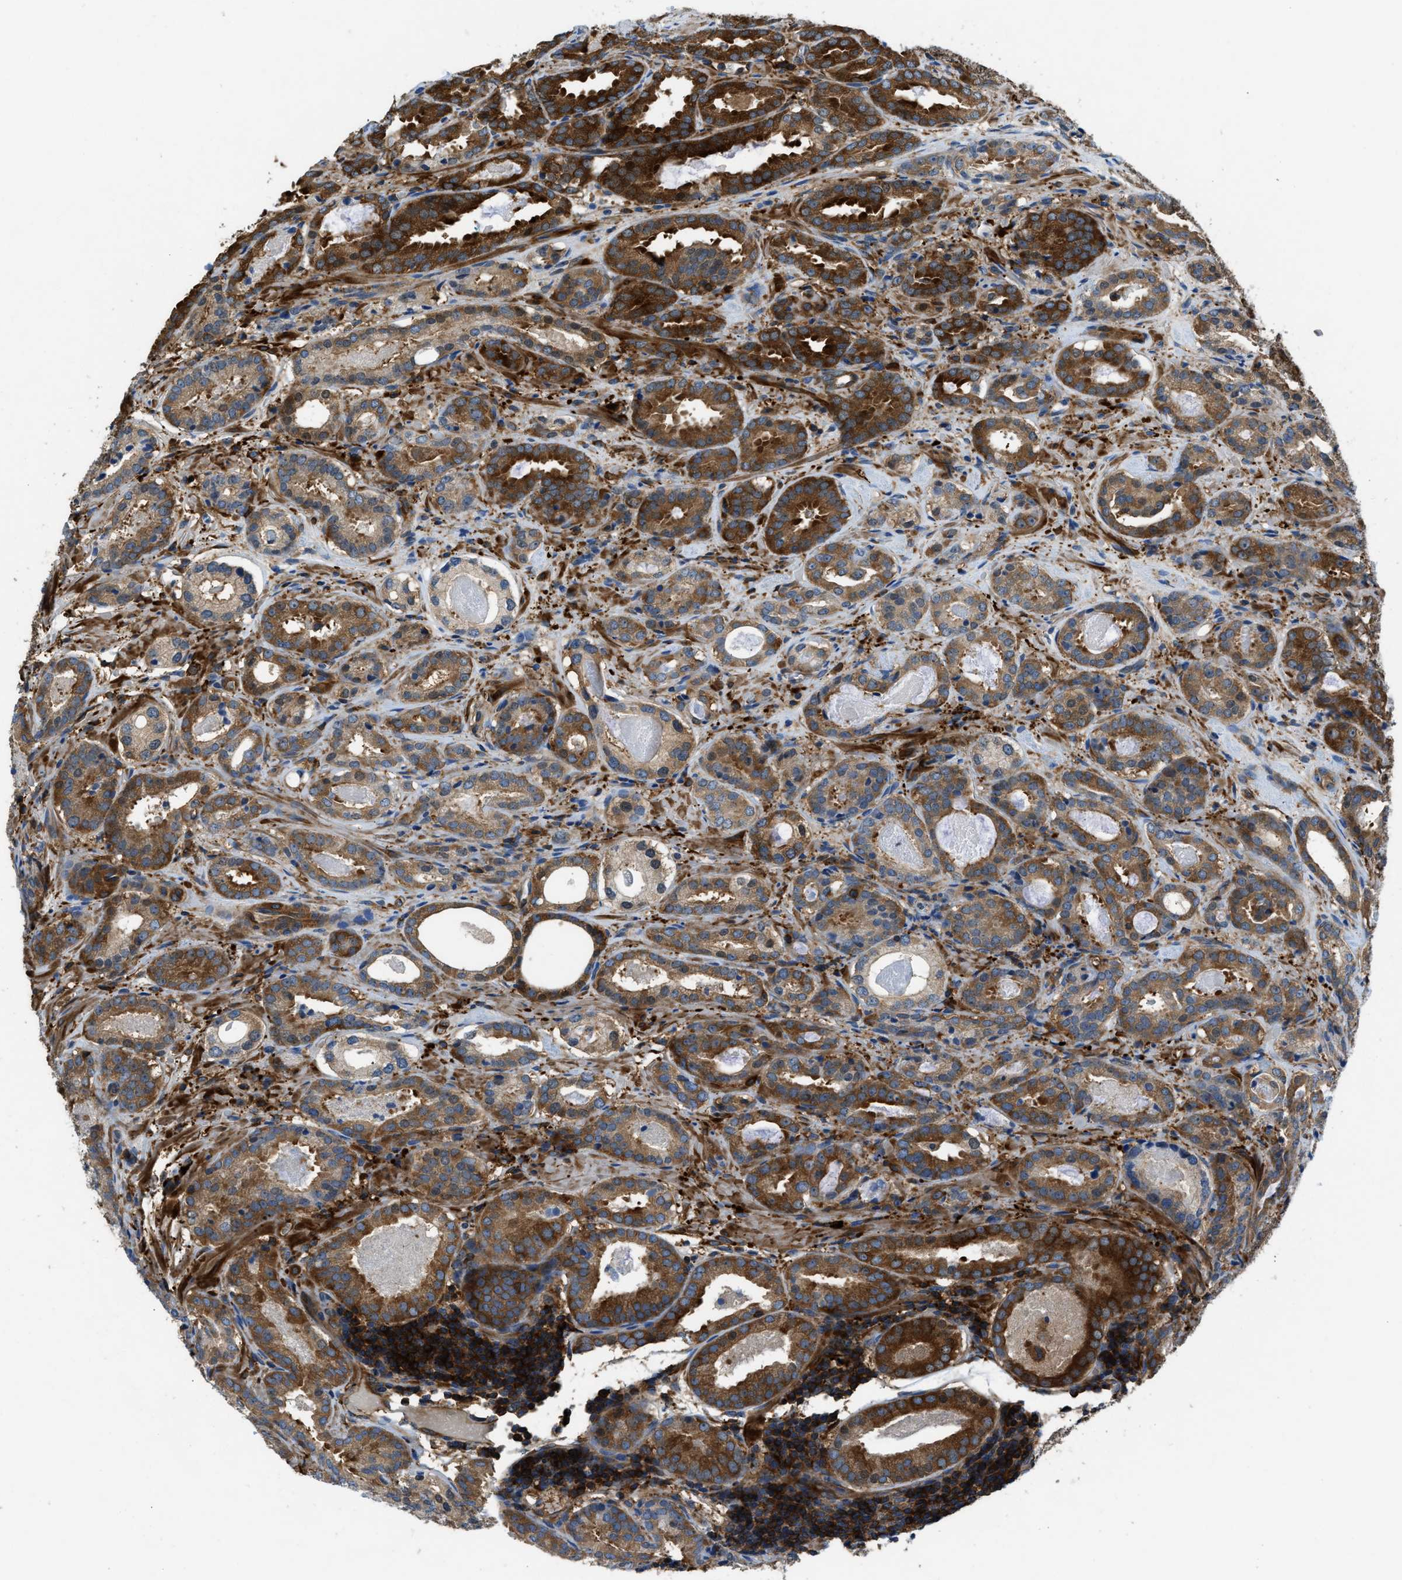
{"staining": {"intensity": "strong", "quantity": ">75%", "location": "cytoplasmic/membranous"}, "tissue": "prostate cancer", "cell_type": "Tumor cells", "image_type": "cancer", "snomed": [{"axis": "morphology", "description": "Adenocarcinoma, Low grade"}, {"axis": "topography", "description": "Prostate"}], "caption": "IHC of human prostate low-grade adenocarcinoma reveals high levels of strong cytoplasmic/membranous staining in about >75% of tumor cells. (DAB (3,3'-diaminobenzidine) IHC with brightfield microscopy, high magnification).", "gene": "PFKP", "patient": {"sex": "male", "age": 69}}